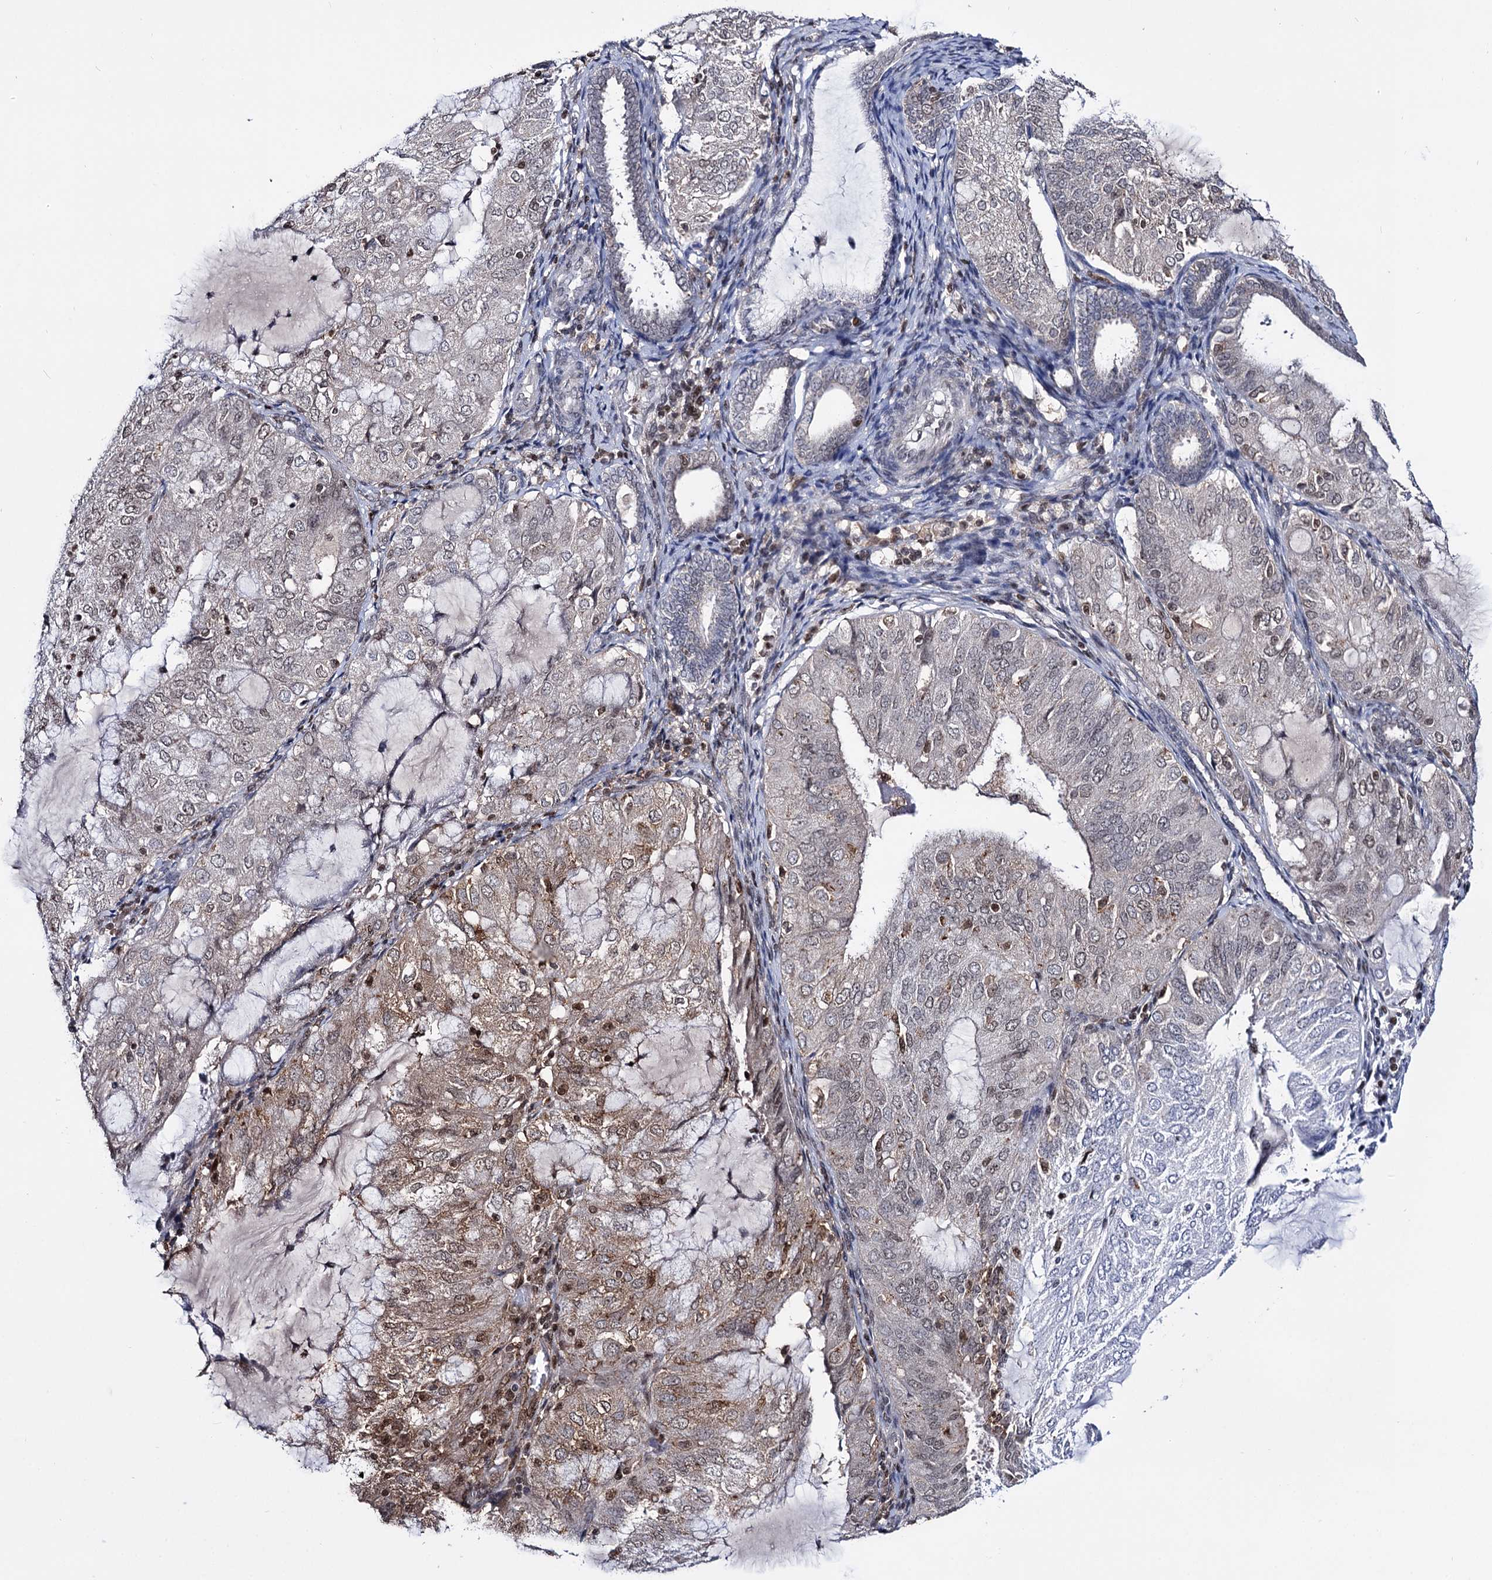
{"staining": {"intensity": "weak", "quantity": "25%-75%", "location": "cytoplasmic/membranous,nuclear"}, "tissue": "endometrial cancer", "cell_type": "Tumor cells", "image_type": "cancer", "snomed": [{"axis": "morphology", "description": "Adenocarcinoma, NOS"}, {"axis": "topography", "description": "Endometrium"}], "caption": "Endometrial cancer tissue displays weak cytoplasmic/membranous and nuclear staining in approximately 25%-75% of tumor cells (DAB (3,3'-diaminobenzidine) = brown stain, brightfield microscopy at high magnification).", "gene": "SMCHD1", "patient": {"sex": "female", "age": 81}}